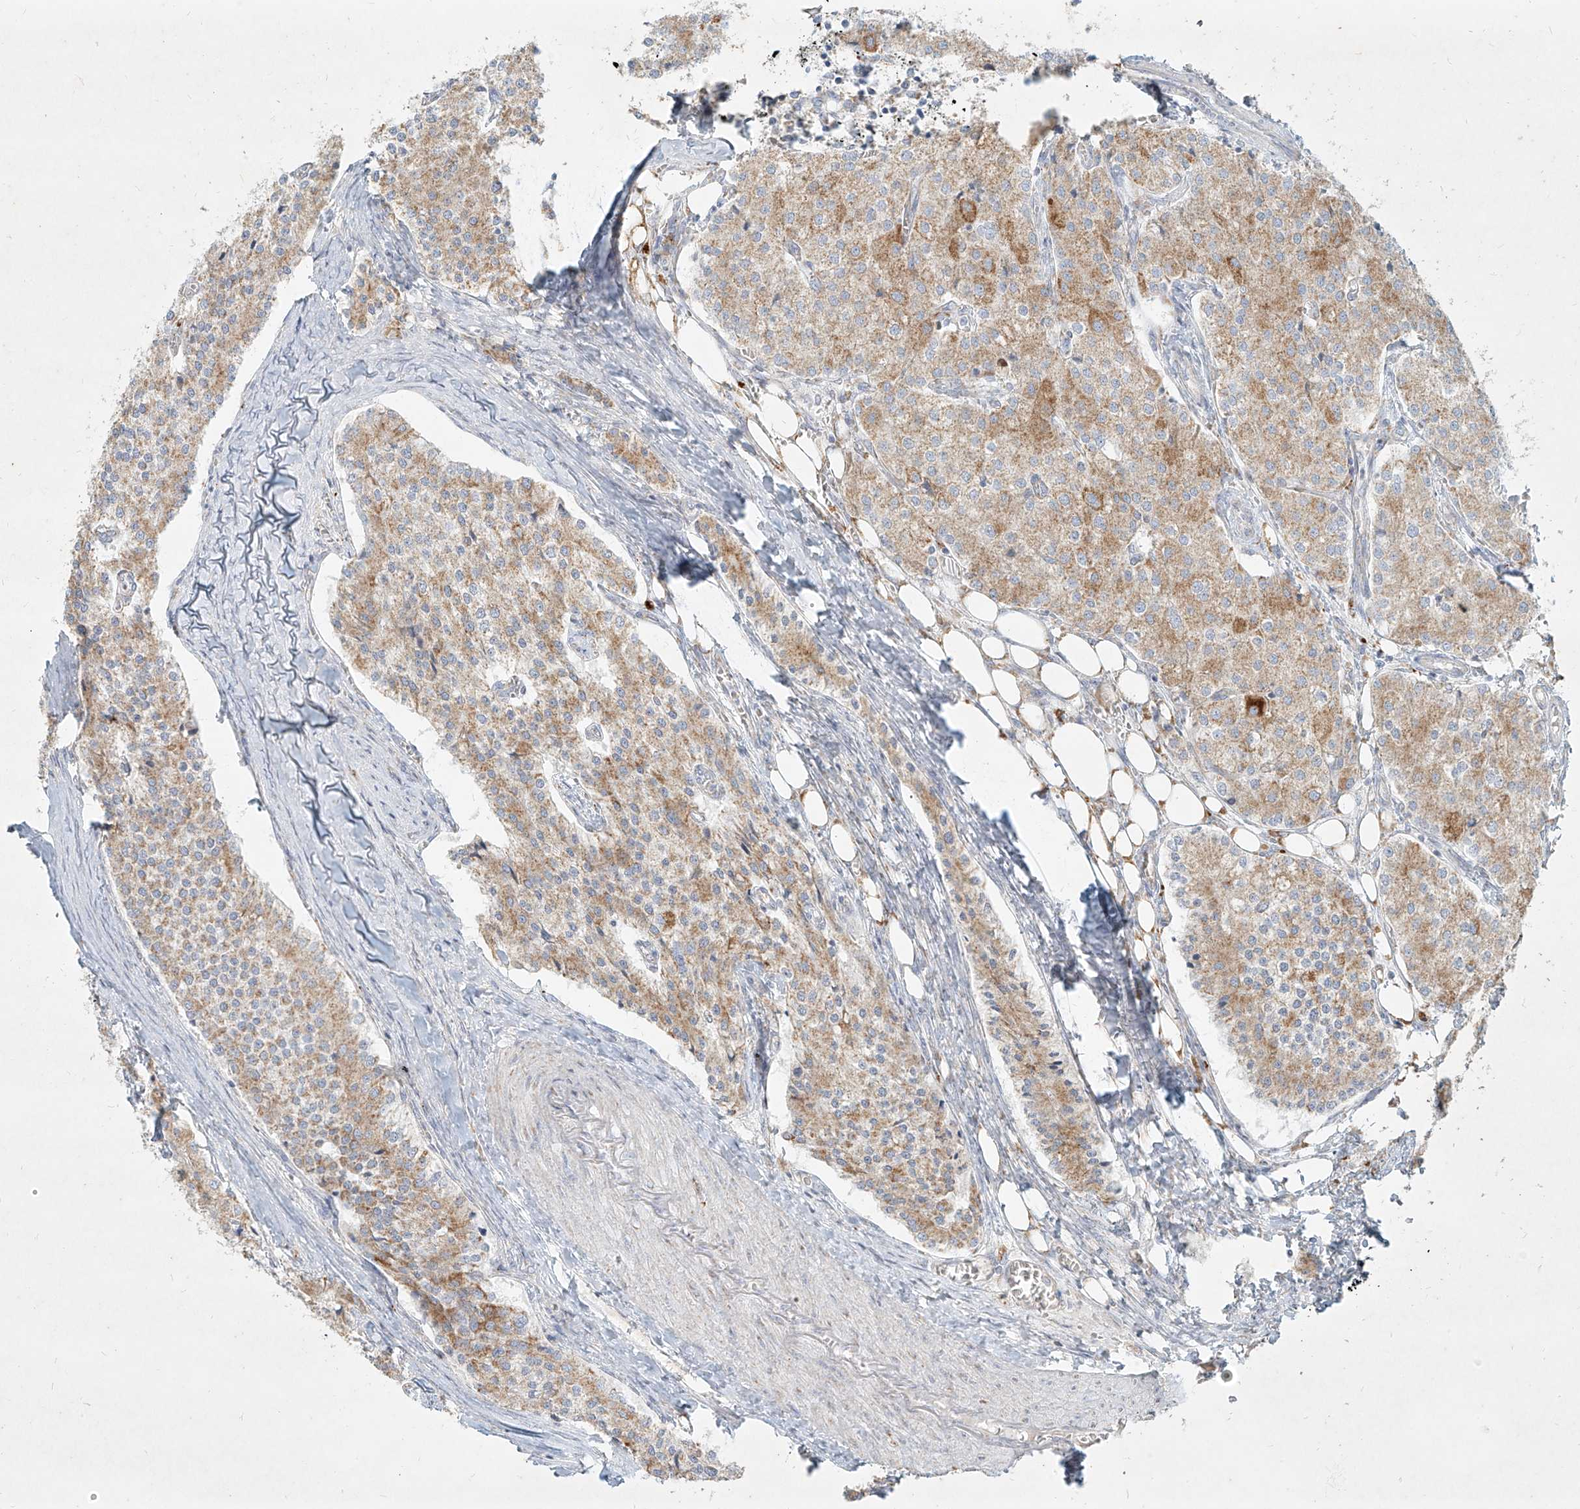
{"staining": {"intensity": "weak", "quantity": "25%-75%", "location": "cytoplasmic/membranous"}, "tissue": "carcinoid", "cell_type": "Tumor cells", "image_type": "cancer", "snomed": [{"axis": "morphology", "description": "Carcinoid, malignant, NOS"}, {"axis": "topography", "description": "Colon"}], "caption": "Human carcinoid stained with a protein marker shows weak staining in tumor cells.", "gene": "MTX2", "patient": {"sex": "female", "age": 52}}